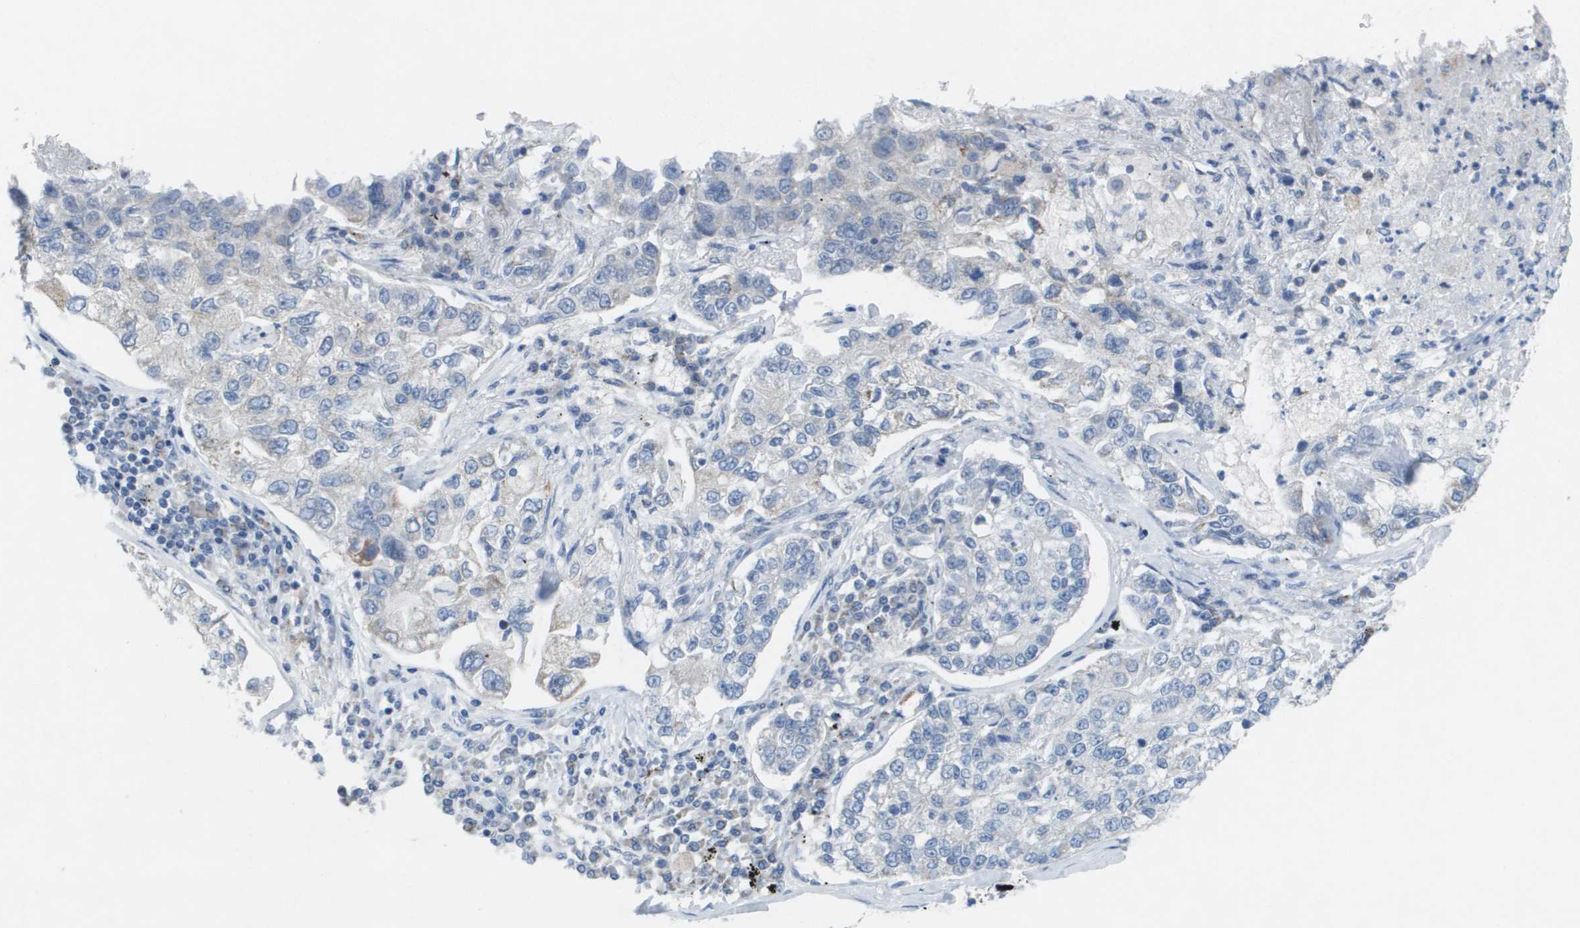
{"staining": {"intensity": "negative", "quantity": "none", "location": "none"}, "tissue": "lung cancer", "cell_type": "Tumor cells", "image_type": "cancer", "snomed": [{"axis": "morphology", "description": "Adenocarcinoma, NOS"}, {"axis": "topography", "description": "Lung"}], "caption": "Lung cancer was stained to show a protein in brown. There is no significant positivity in tumor cells.", "gene": "TMEM223", "patient": {"sex": "male", "age": 49}}